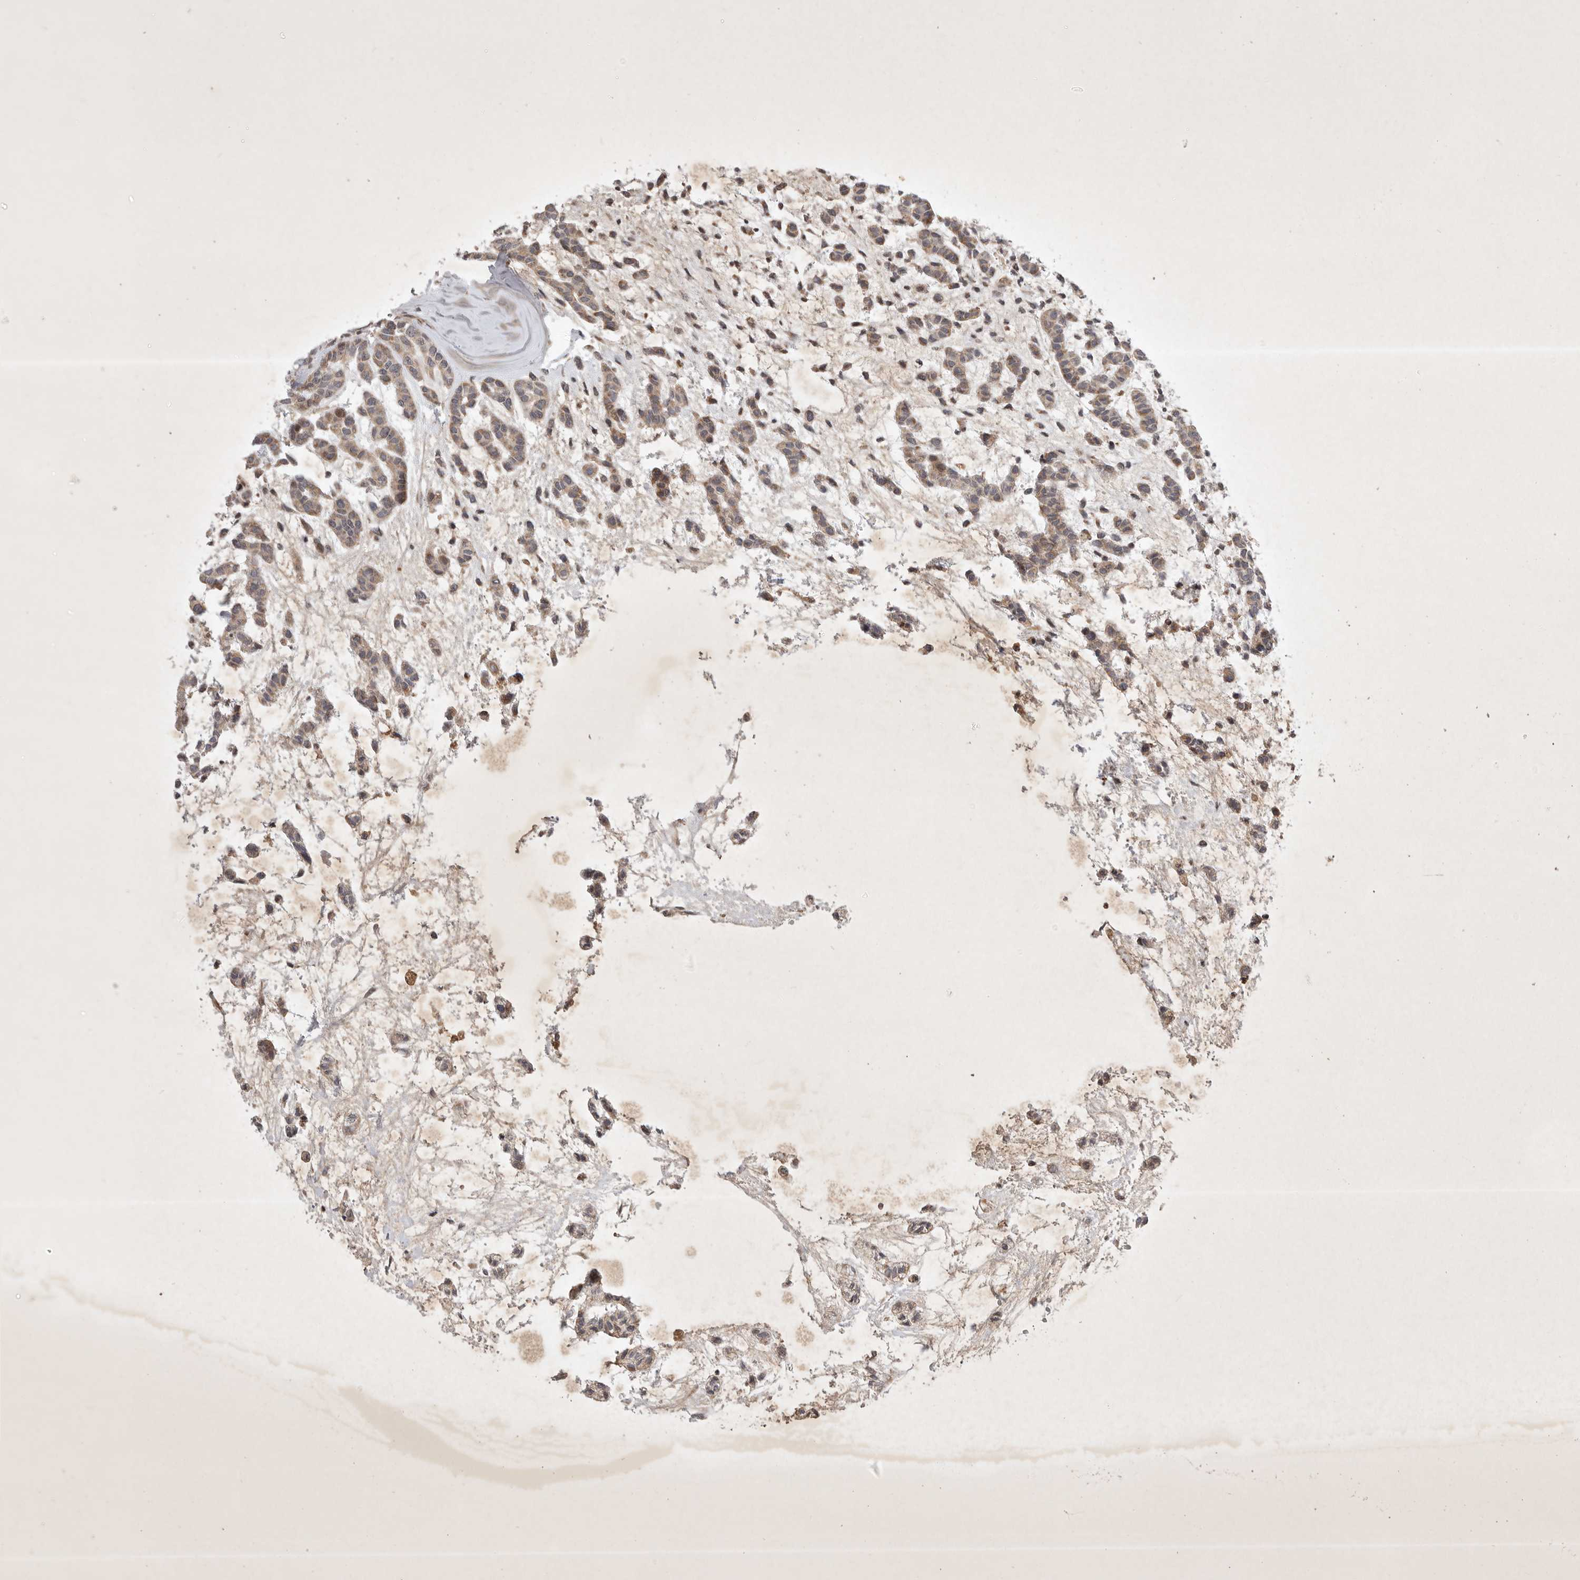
{"staining": {"intensity": "moderate", "quantity": ">75%", "location": "cytoplasmic/membranous"}, "tissue": "head and neck cancer", "cell_type": "Tumor cells", "image_type": "cancer", "snomed": [{"axis": "morphology", "description": "Adenocarcinoma, NOS"}, {"axis": "morphology", "description": "Adenoma, NOS"}, {"axis": "topography", "description": "Head-Neck"}], "caption": "This micrograph exhibits immunohistochemistry (IHC) staining of human head and neck cancer, with medium moderate cytoplasmic/membranous positivity in about >75% of tumor cells.", "gene": "EIF2AK1", "patient": {"sex": "female", "age": 55}}